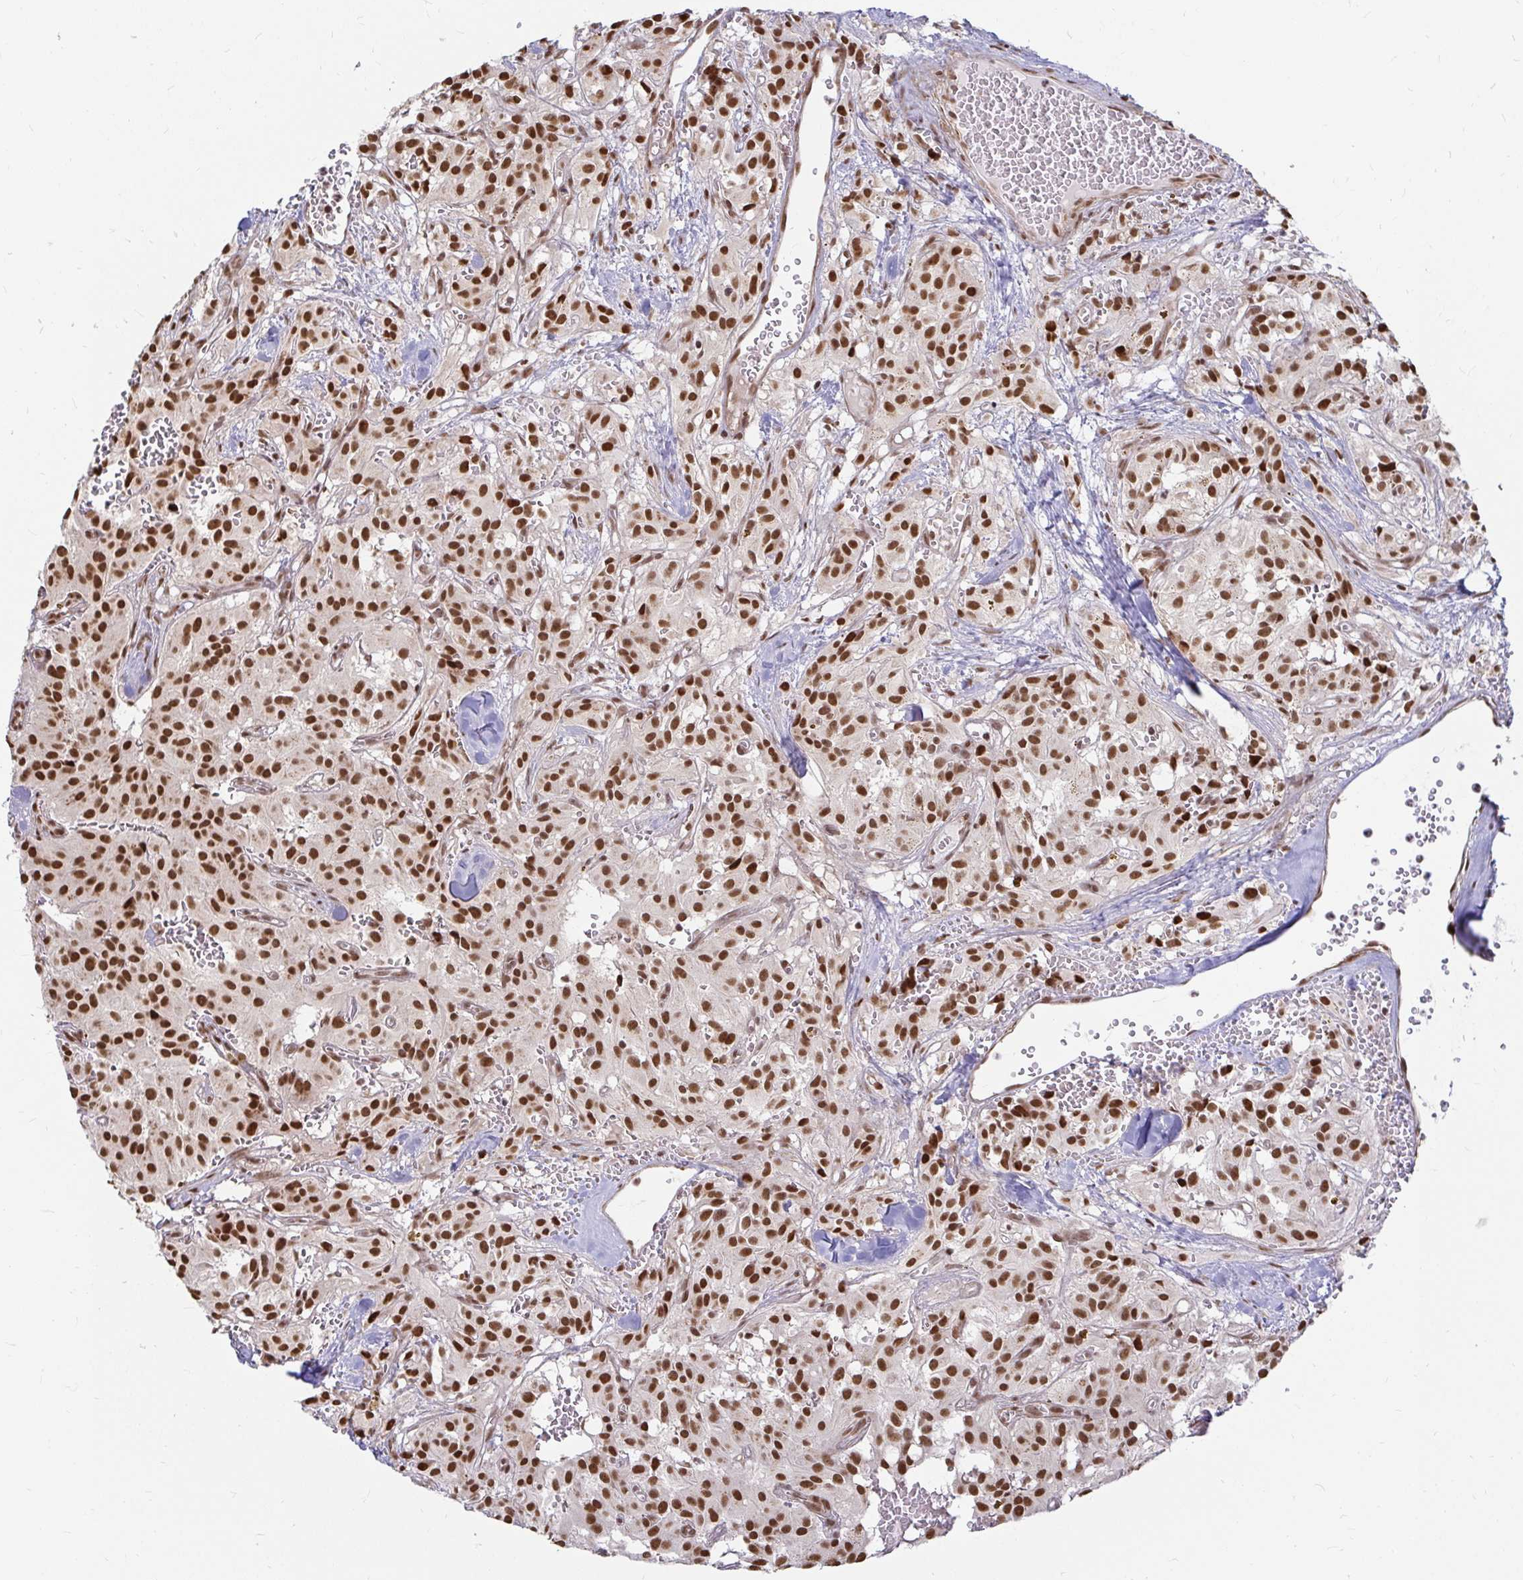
{"staining": {"intensity": "strong", "quantity": ">75%", "location": "nuclear"}, "tissue": "glioma", "cell_type": "Tumor cells", "image_type": "cancer", "snomed": [{"axis": "morphology", "description": "Glioma, malignant, Low grade"}, {"axis": "topography", "description": "Brain"}], "caption": "The image displays staining of malignant glioma (low-grade), revealing strong nuclear protein positivity (brown color) within tumor cells. (DAB IHC with brightfield microscopy, high magnification).", "gene": "HNRNPU", "patient": {"sex": "male", "age": 42}}